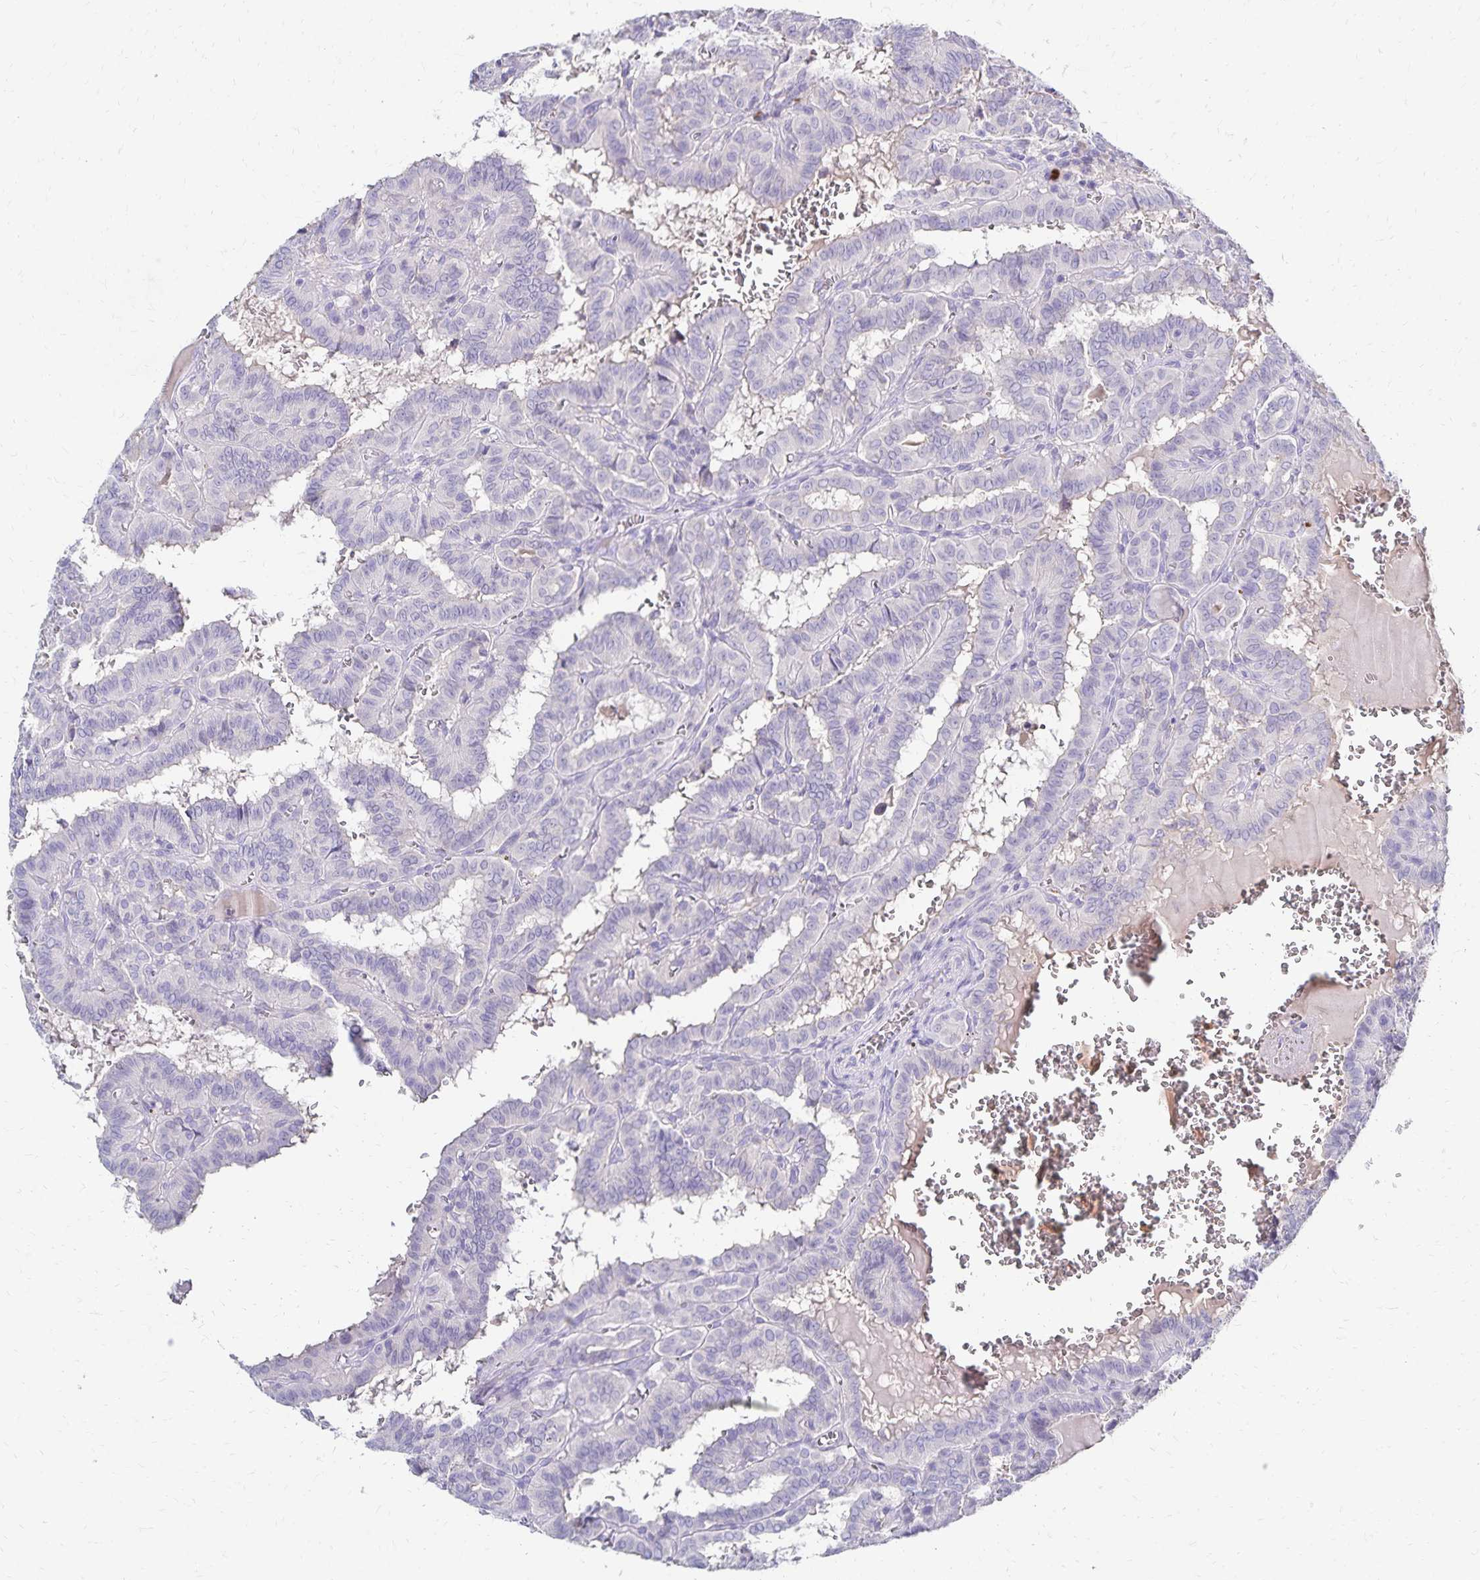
{"staining": {"intensity": "negative", "quantity": "none", "location": "none"}, "tissue": "thyroid cancer", "cell_type": "Tumor cells", "image_type": "cancer", "snomed": [{"axis": "morphology", "description": "Papillary adenocarcinoma, NOS"}, {"axis": "topography", "description": "Thyroid gland"}], "caption": "There is no significant staining in tumor cells of thyroid cancer.", "gene": "PAX5", "patient": {"sex": "female", "age": 21}}